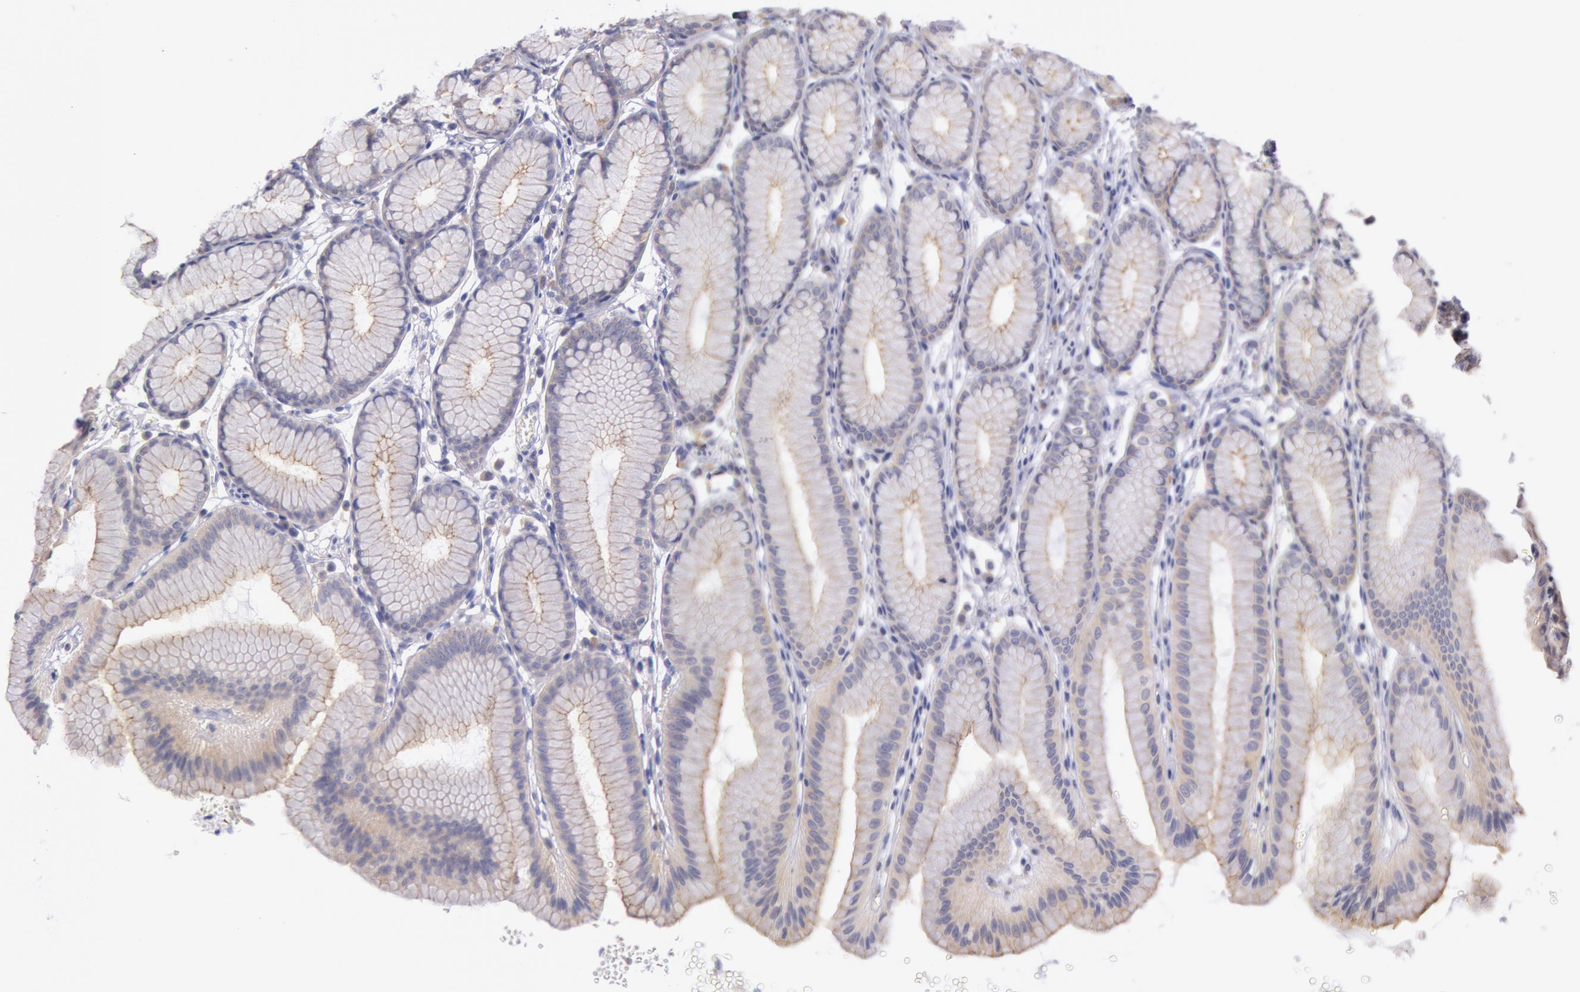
{"staining": {"intensity": "weak", "quantity": ">75%", "location": "cytoplasmic/membranous"}, "tissue": "stomach", "cell_type": "Glandular cells", "image_type": "normal", "snomed": [{"axis": "morphology", "description": "Normal tissue, NOS"}, {"axis": "topography", "description": "Stomach"}], "caption": "Benign stomach exhibits weak cytoplasmic/membranous staining in about >75% of glandular cells.", "gene": "MYO5A", "patient": {"sex": "male", "age": 42}}